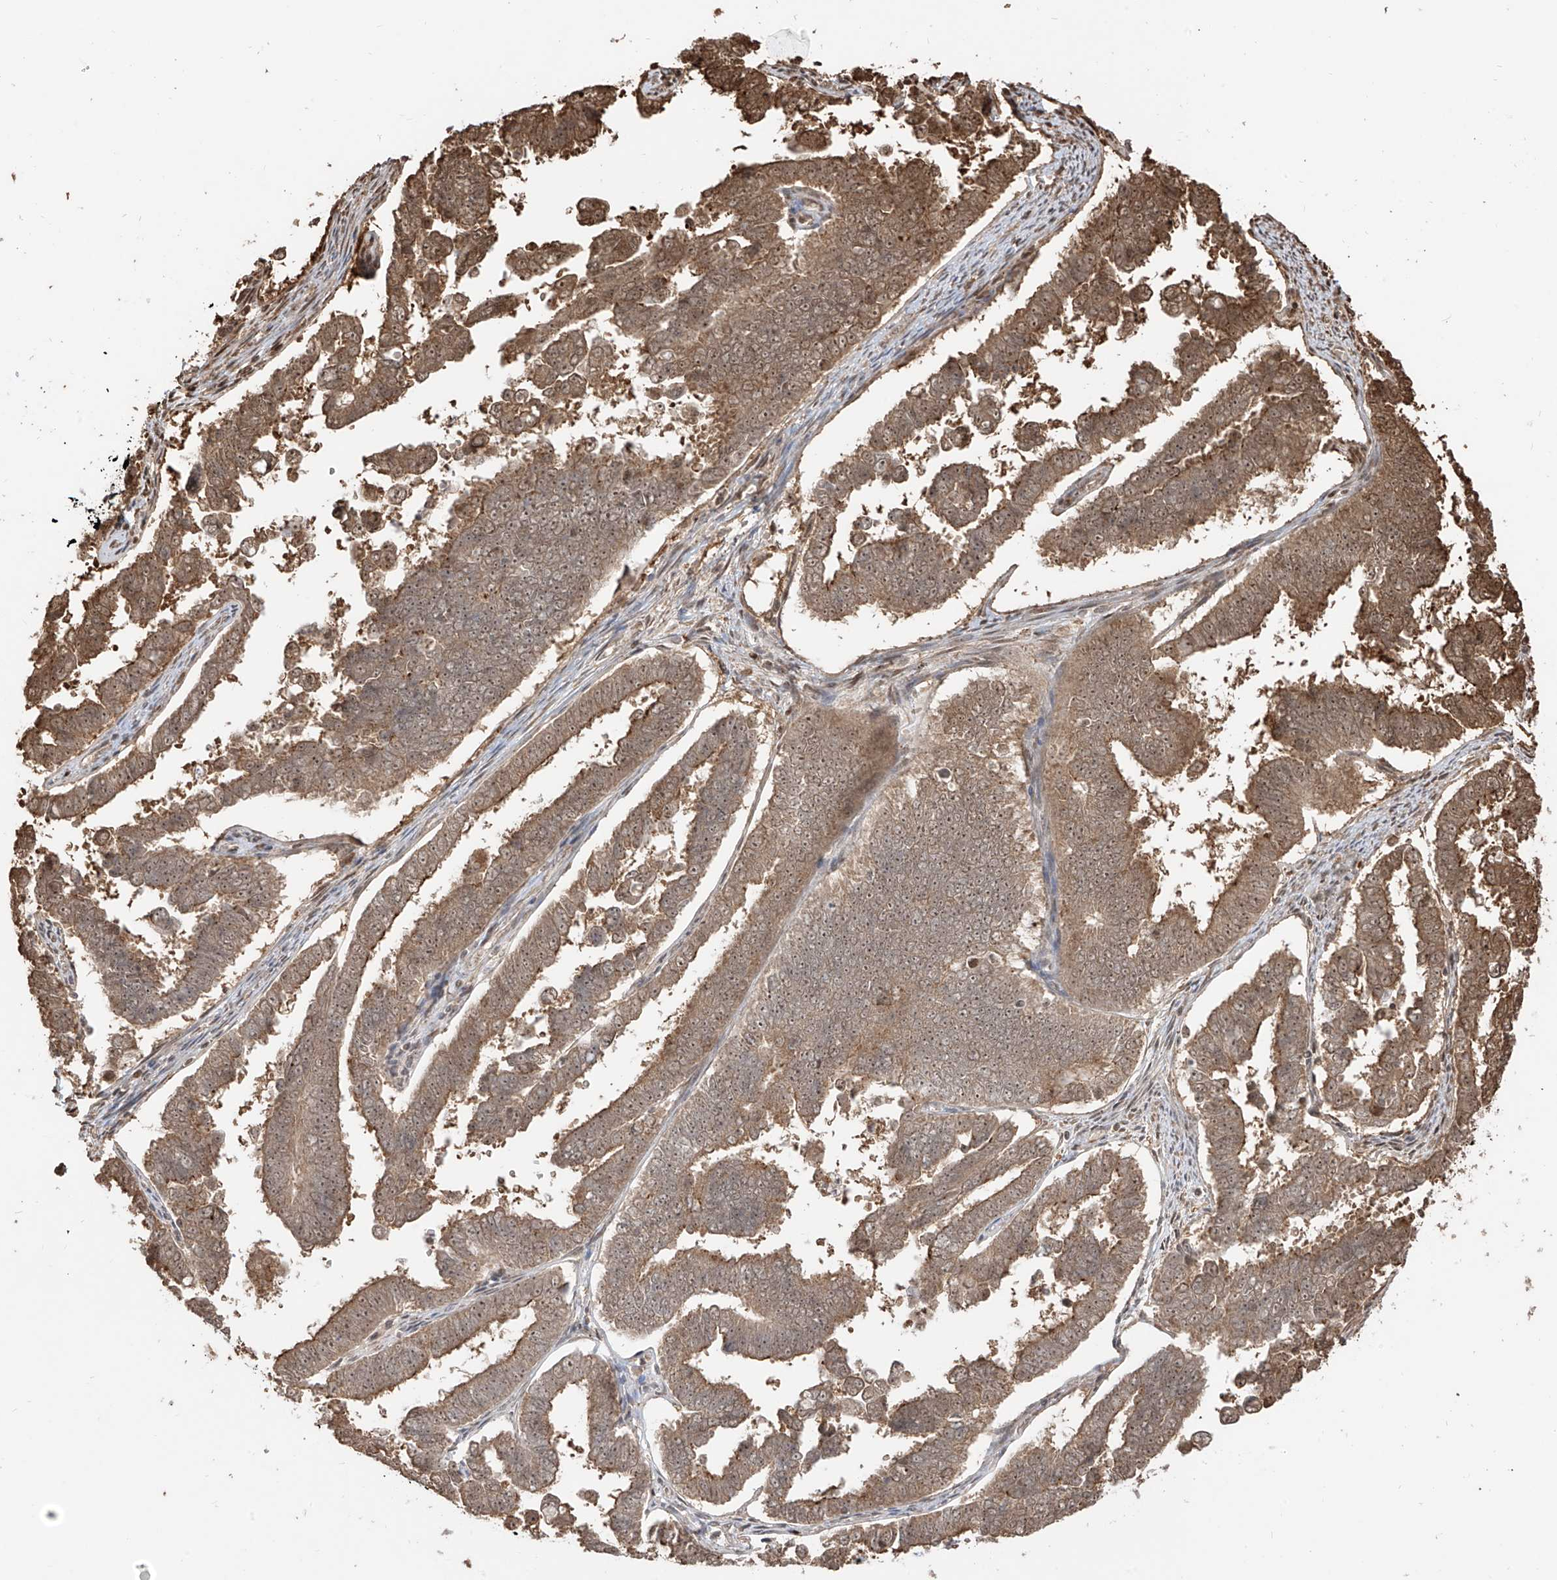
{"staining": {"intensity": "moderate", "quantity": ">75%", "location": "cytoplasmic/membranous,nuclear"}, "tissue": "endometrial cancer", "cell_type": "Tumor cells", "image_type": "cancer", "snomed": [{"axis": "morphology", "description": "Adenocarcinoma, NOS"}, {"axis": "topography", "description": "Endometrium"}], "caption": "The photomicrograph exhibits immunohistochemical staining of endometrial cancer. There is moderate cytoplasmic/membranous and nuclear staining is seen in approximately >75% of tumor cells. The staining was performed using DAB to visualize the protein expression in brown, while the nuclei were stained in blue with hematoxylin (Magnification: 20x).", "gene": "VMP1", "patient": {"sex": "female", "age": 75}}